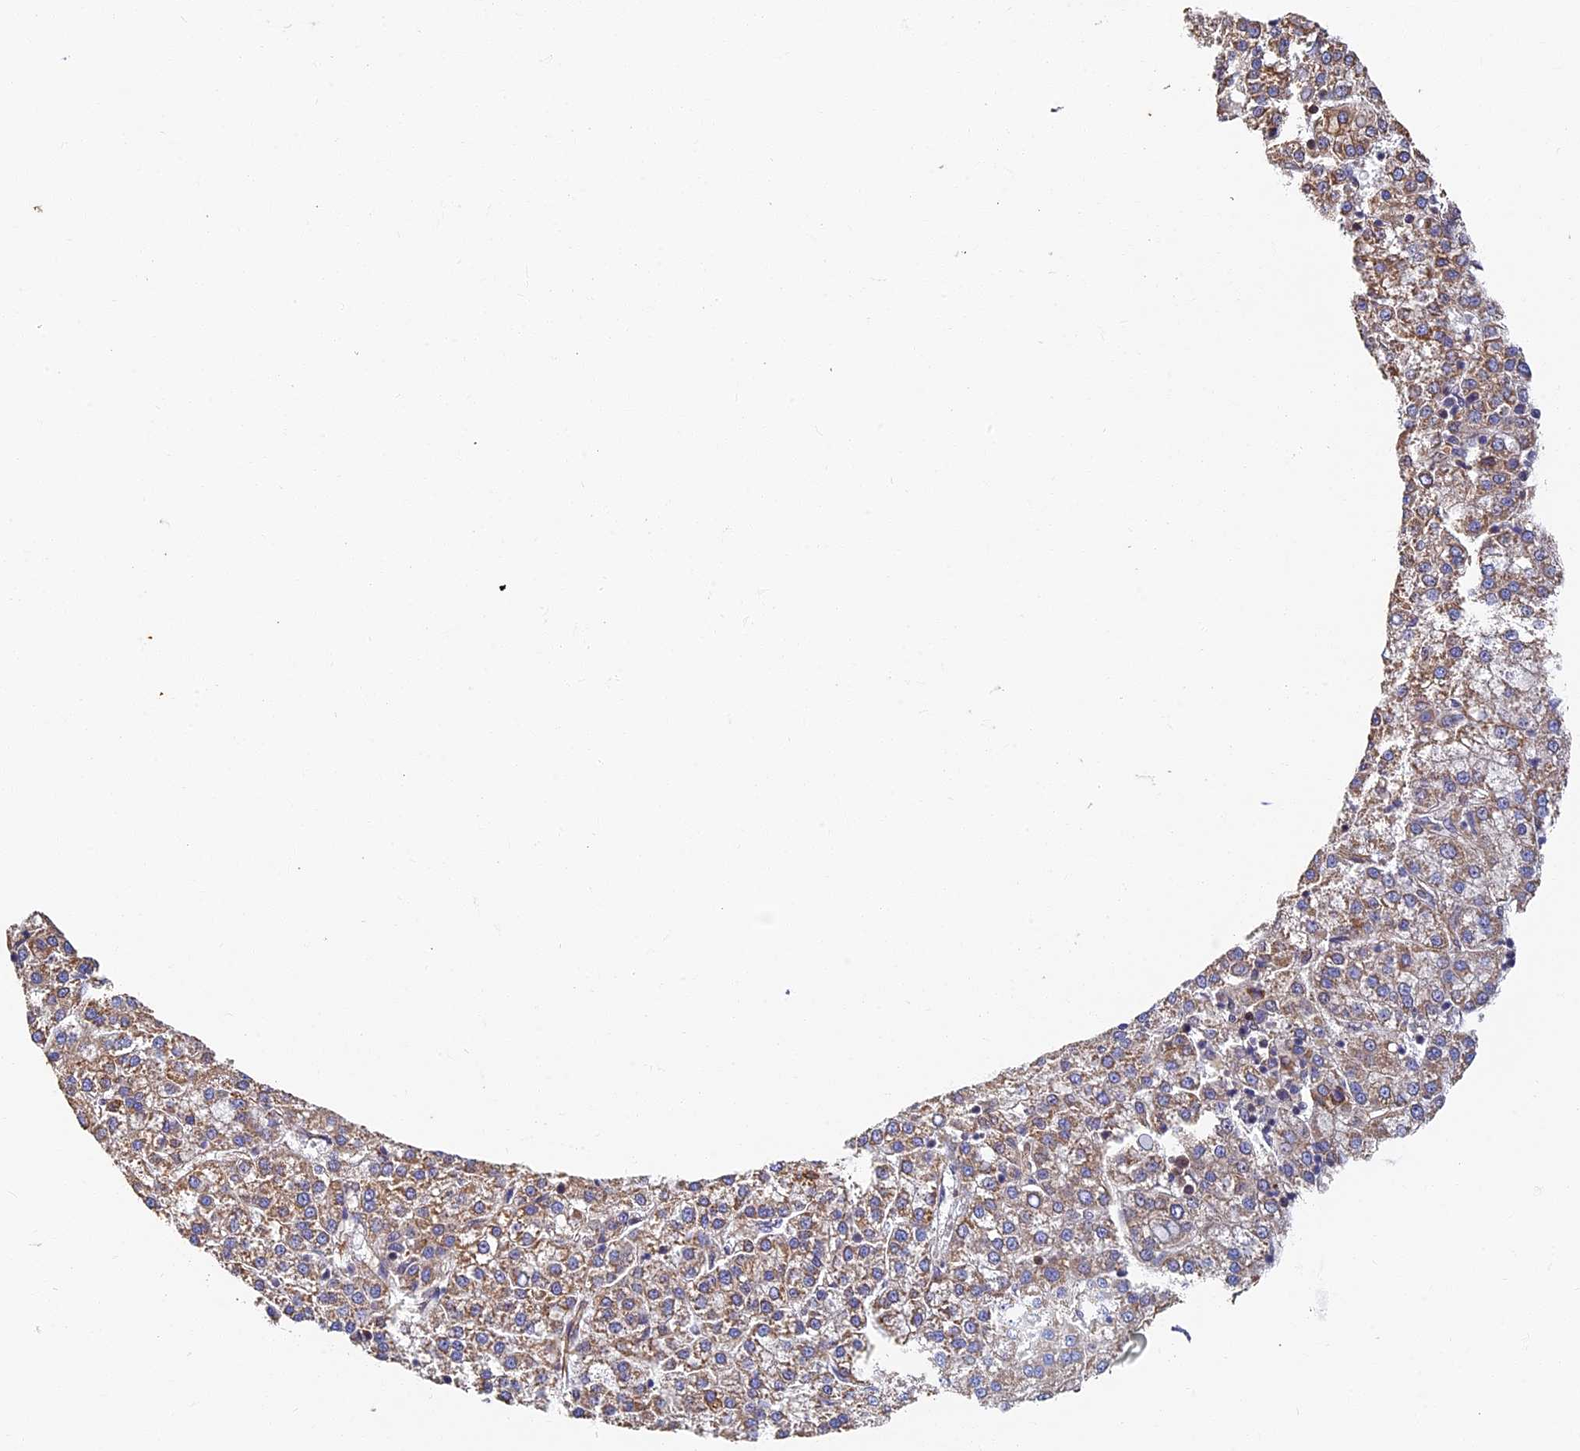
{"staining": {"intensity": "weak", "quantity": ">75%", "location": "cytoplasmic/membranous"}, "tissue": "liver cancer", "cell_type": "Tumor cells", "image_type": "cancer", "snomed": [{"axis": "morphology", "description": "Carcinoma, Hepatocellular, NOS"}, {"axis": "topography", "description": "Liver"}], "caption": "IHC staining of liver hepatocellular carcinoma, which demonstrates low levels of weak cytoplasmic/membranous positivity in approximately >75% of tumor cells indicating weak cytoplasmic/membranous protein staining. The staining was performed using DAB (brown) for protein detection and nuclei were counterstained in hematoxylin (blue).", "gene": "LRRC57", "patient": {"sex": "female", "age": 58}}